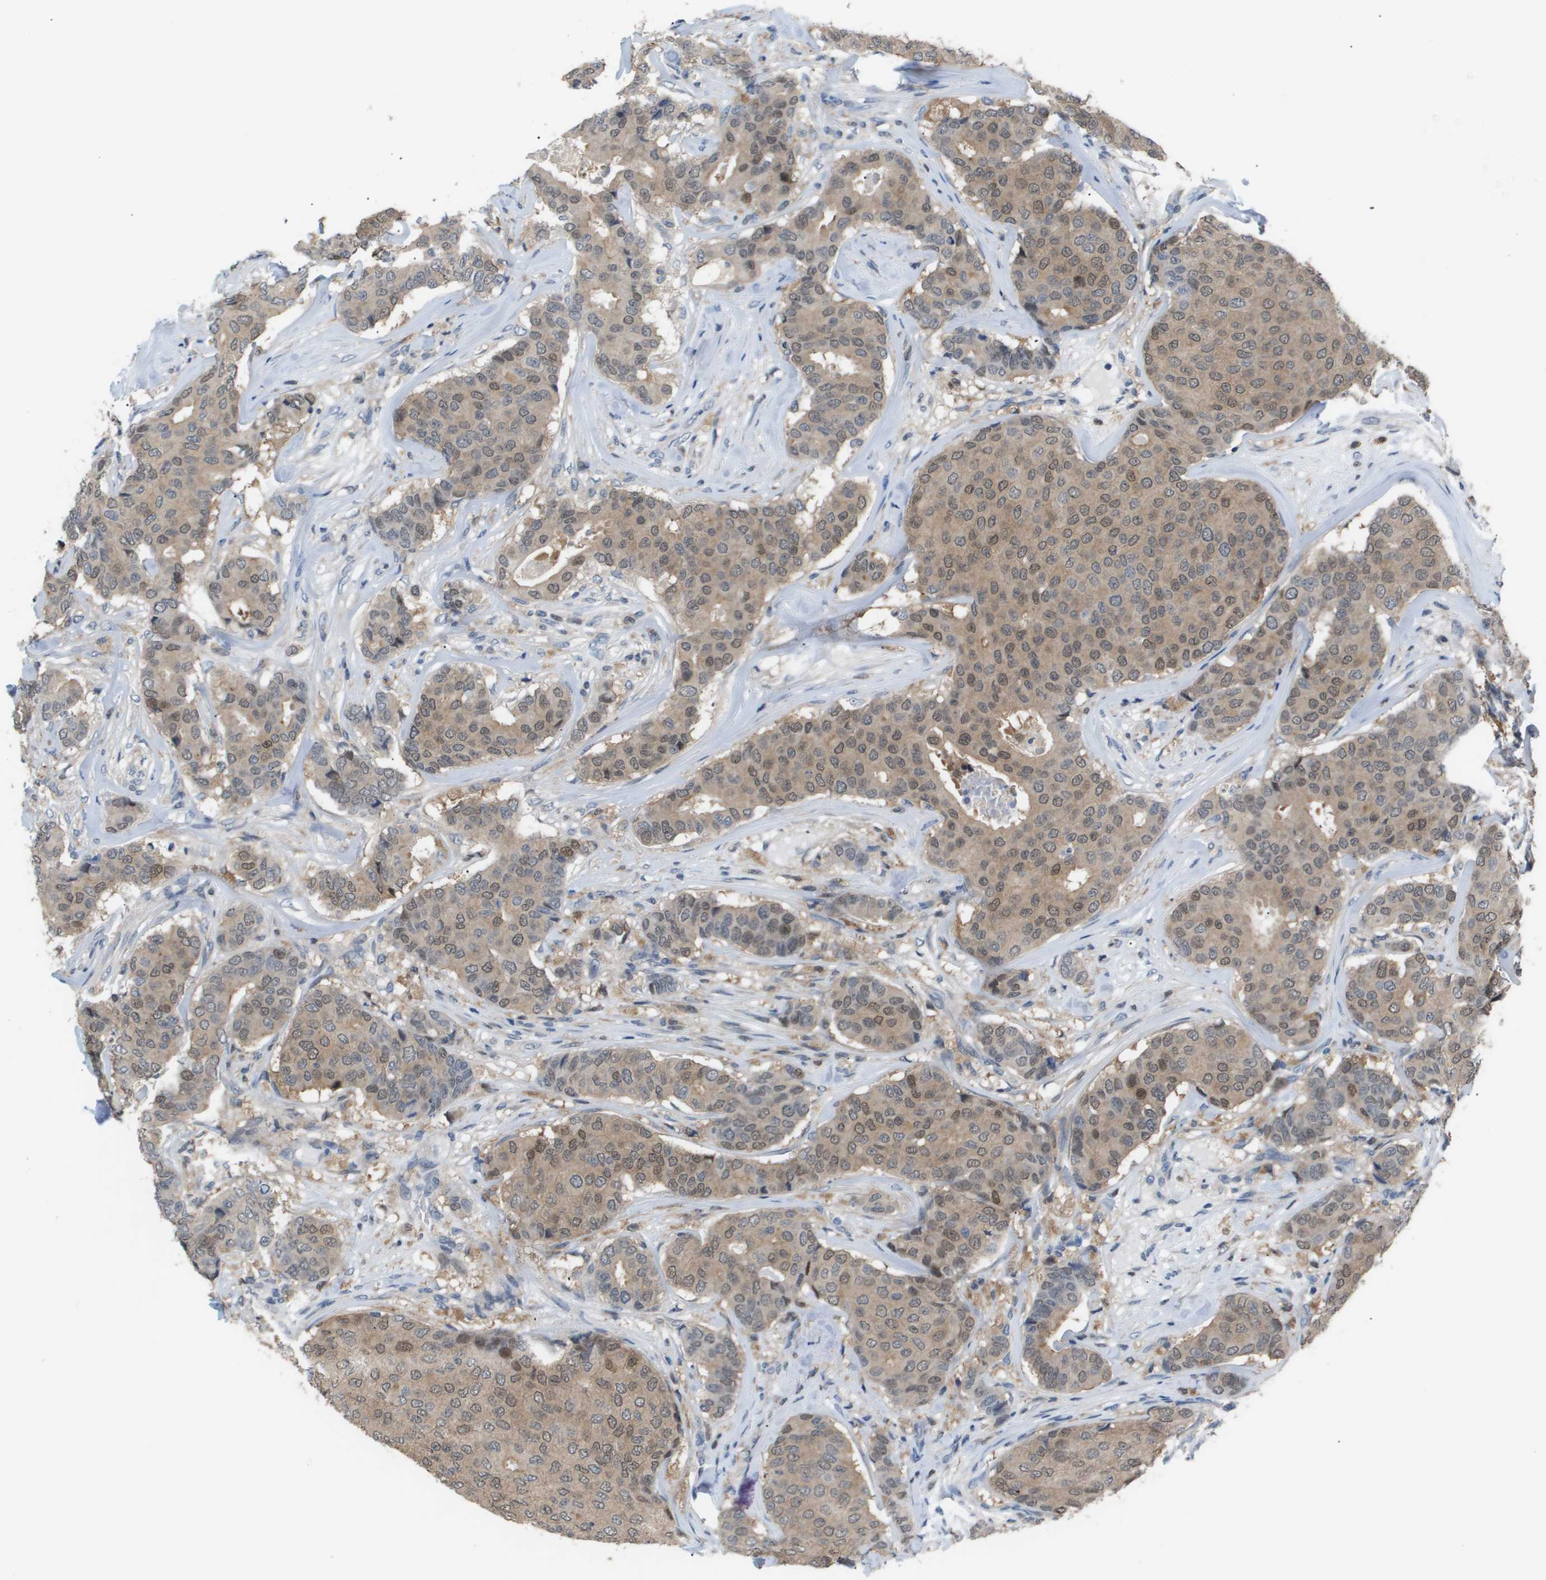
{"staining": {"intensity": "weak", "quantity": ">75%", "location": "cytoplasmic/membranous,nuclear"}, "tissue": "breast cancer", "cell_type": "Tumor cells", "image_type": "cancer", "snomed": [{"axis": "morphology", "description": "Duct carcinoma"}, {"axis": "topography", "description": "Breast"}], "caption": "Weak cytoplasmic/membranous and nuclear protein positivity is present in about >75% of tumor cells in breast cancer (invasive ductal carcinoma).", "gene": "AKR1A1", "patient": {"sex": "female", "age": 75}}